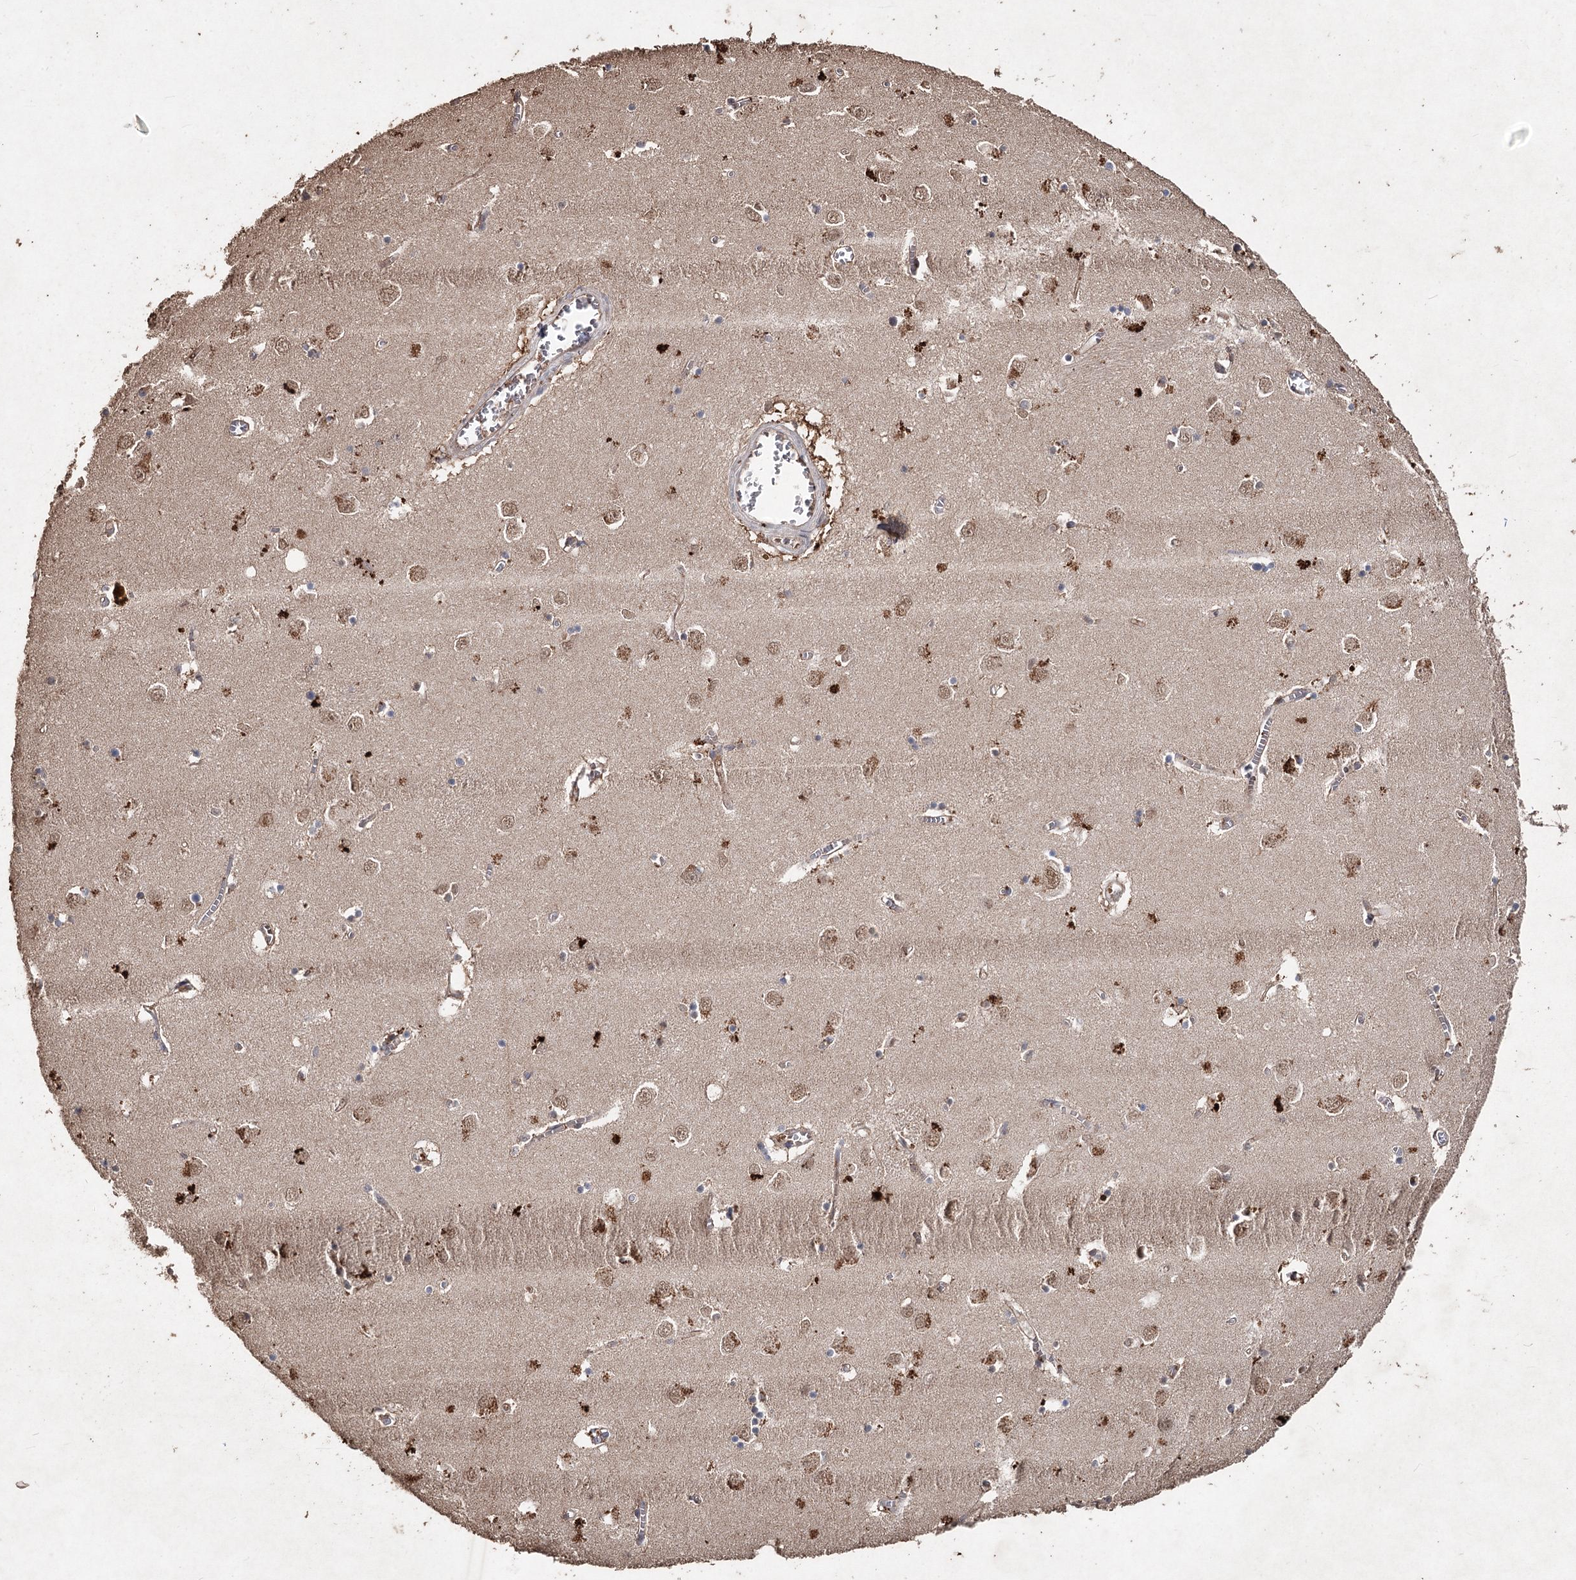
{"staining": {"intensity": "weak", "quantity": "25%-75%", "location": "cytoplasmic/membranous"}, "tissue": "caudate", "cell_type": "Glial cells", "image_type": "normal", "snomed": [{"axis": "morphology", "description": "Normal tissue, NOS"}, {"axis": "topography", "description": "Lateral ventricle wall"}], "caption": "Protein staining of unremarkable caudate displays weak cytoplasmic/membranous staining in about 25%-75% of glial cells.", "gene": "FBXO7", "patient": {"sex": "male", "age": 70}}